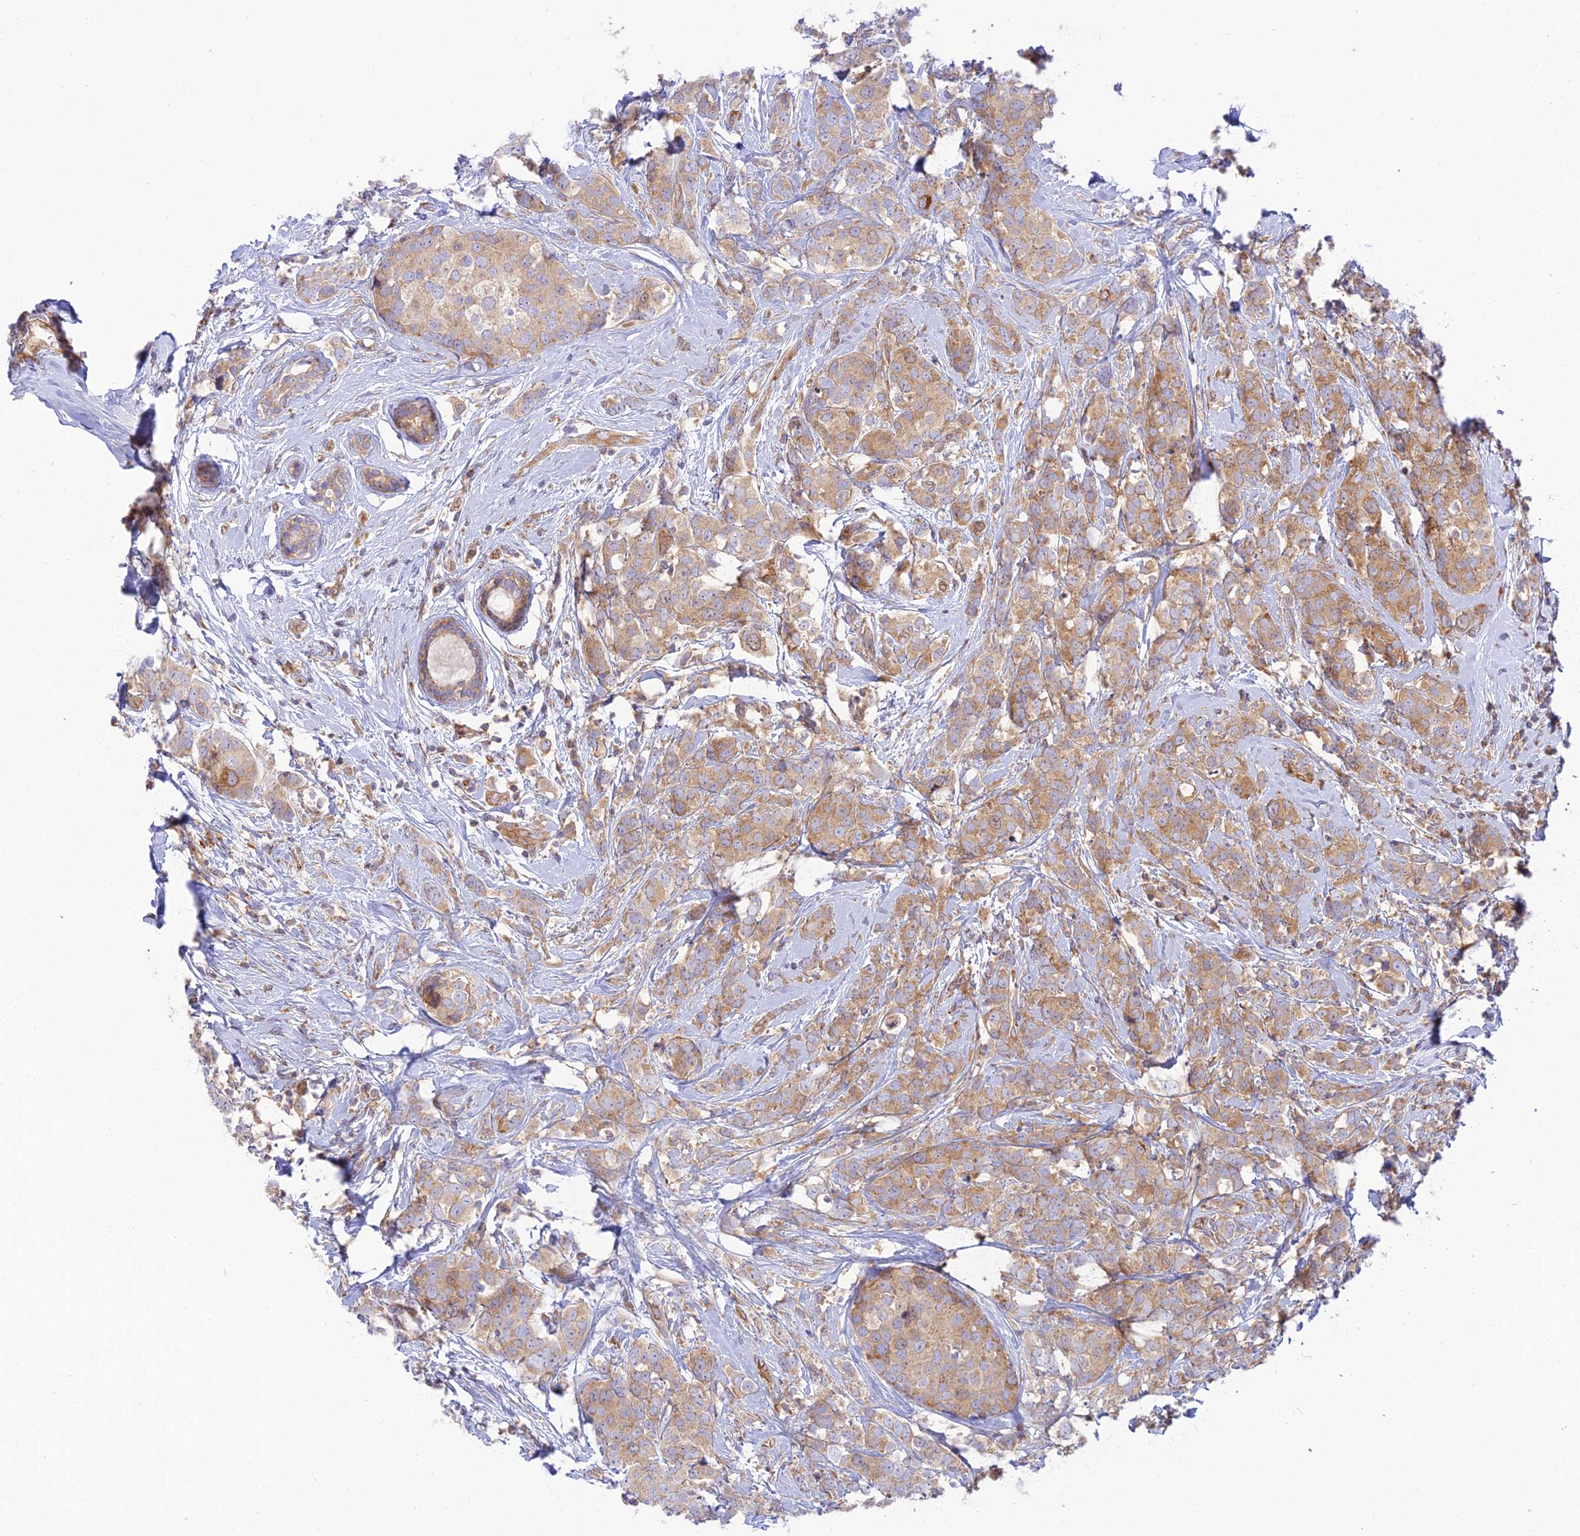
{"staining": {"intensity": "moderate", "quantity": ">75%", "location": "cytoplasmic/membranous"}, "tissue": "breast cancer", "cell_type": "Tumor cells", "image_type": "cancer", "snomed": [{"axis": "morphology", "description": "Lobular carcinoma"}, {"axis": "topography", "description": "Breast"}], "caption": "Human lobular carcinoma (breast) stained for a protein (brown) exhibits moderate cytoplasmic/membranous positive expression in approximately >75% of tumor cells.", "gene": "PIMREG", "patient": {"sex": "female", "age": 59}}